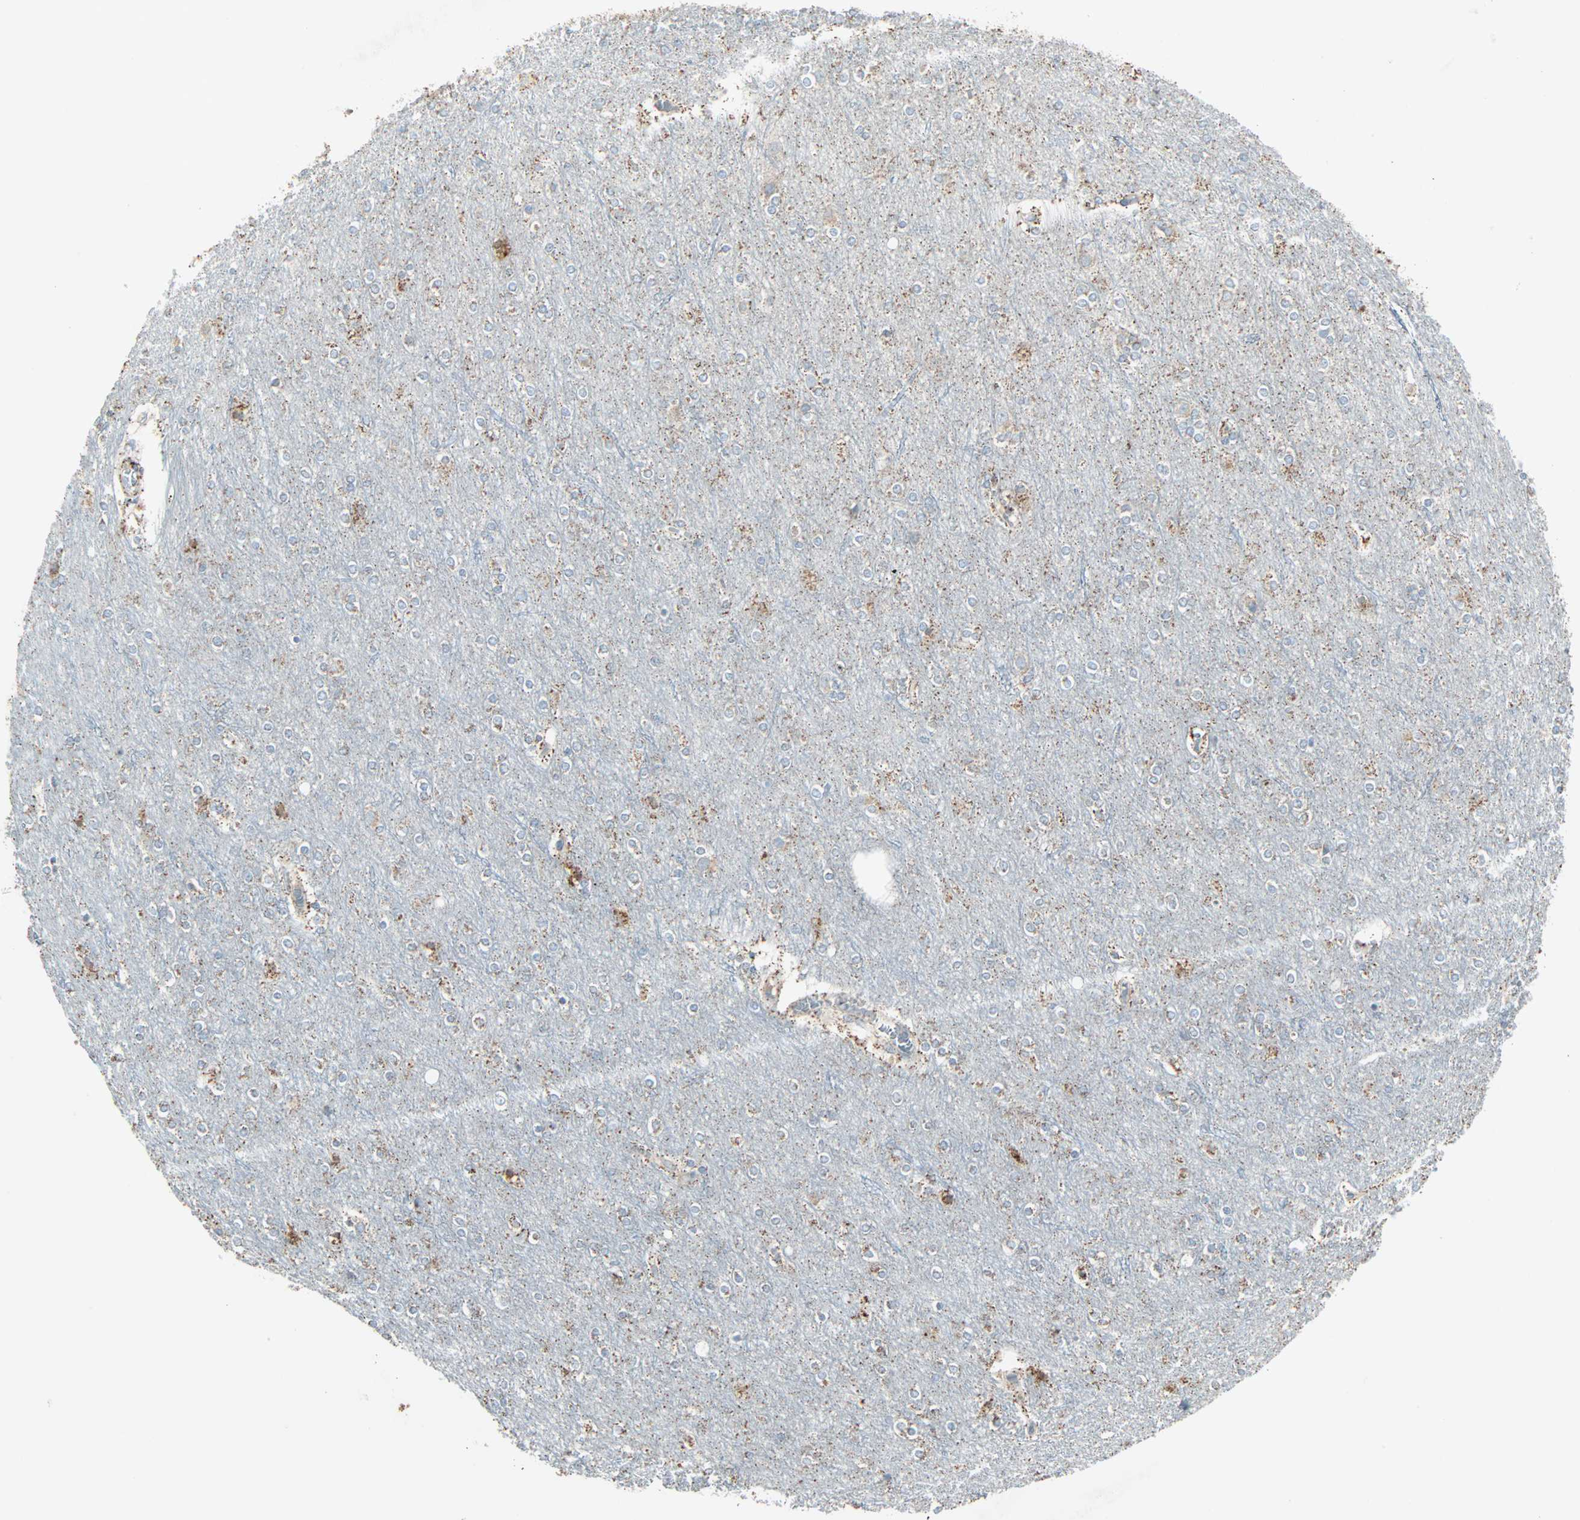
{"staining": {"intensity": "moderate", "quantity": ">75%", "location": "cytoplasmic/membranous"}, "tissue": "cerebral cortex", "cell_type": "Endothelial cells", "image_type": "normal", "snomed": [{"axis": "morphology", "description": "Normal tissue, NOS"}, {"axis": "topography", "description": "Cerebral cortex"}], "caption": "The image shows staining of unremarkable cerebral cortex, revealing moderate cytoplasmic/membranous protein staining (brown color) within endothelial cells.", "gene": "IDH2", "patient": {"sex": "female", "age": 54}}